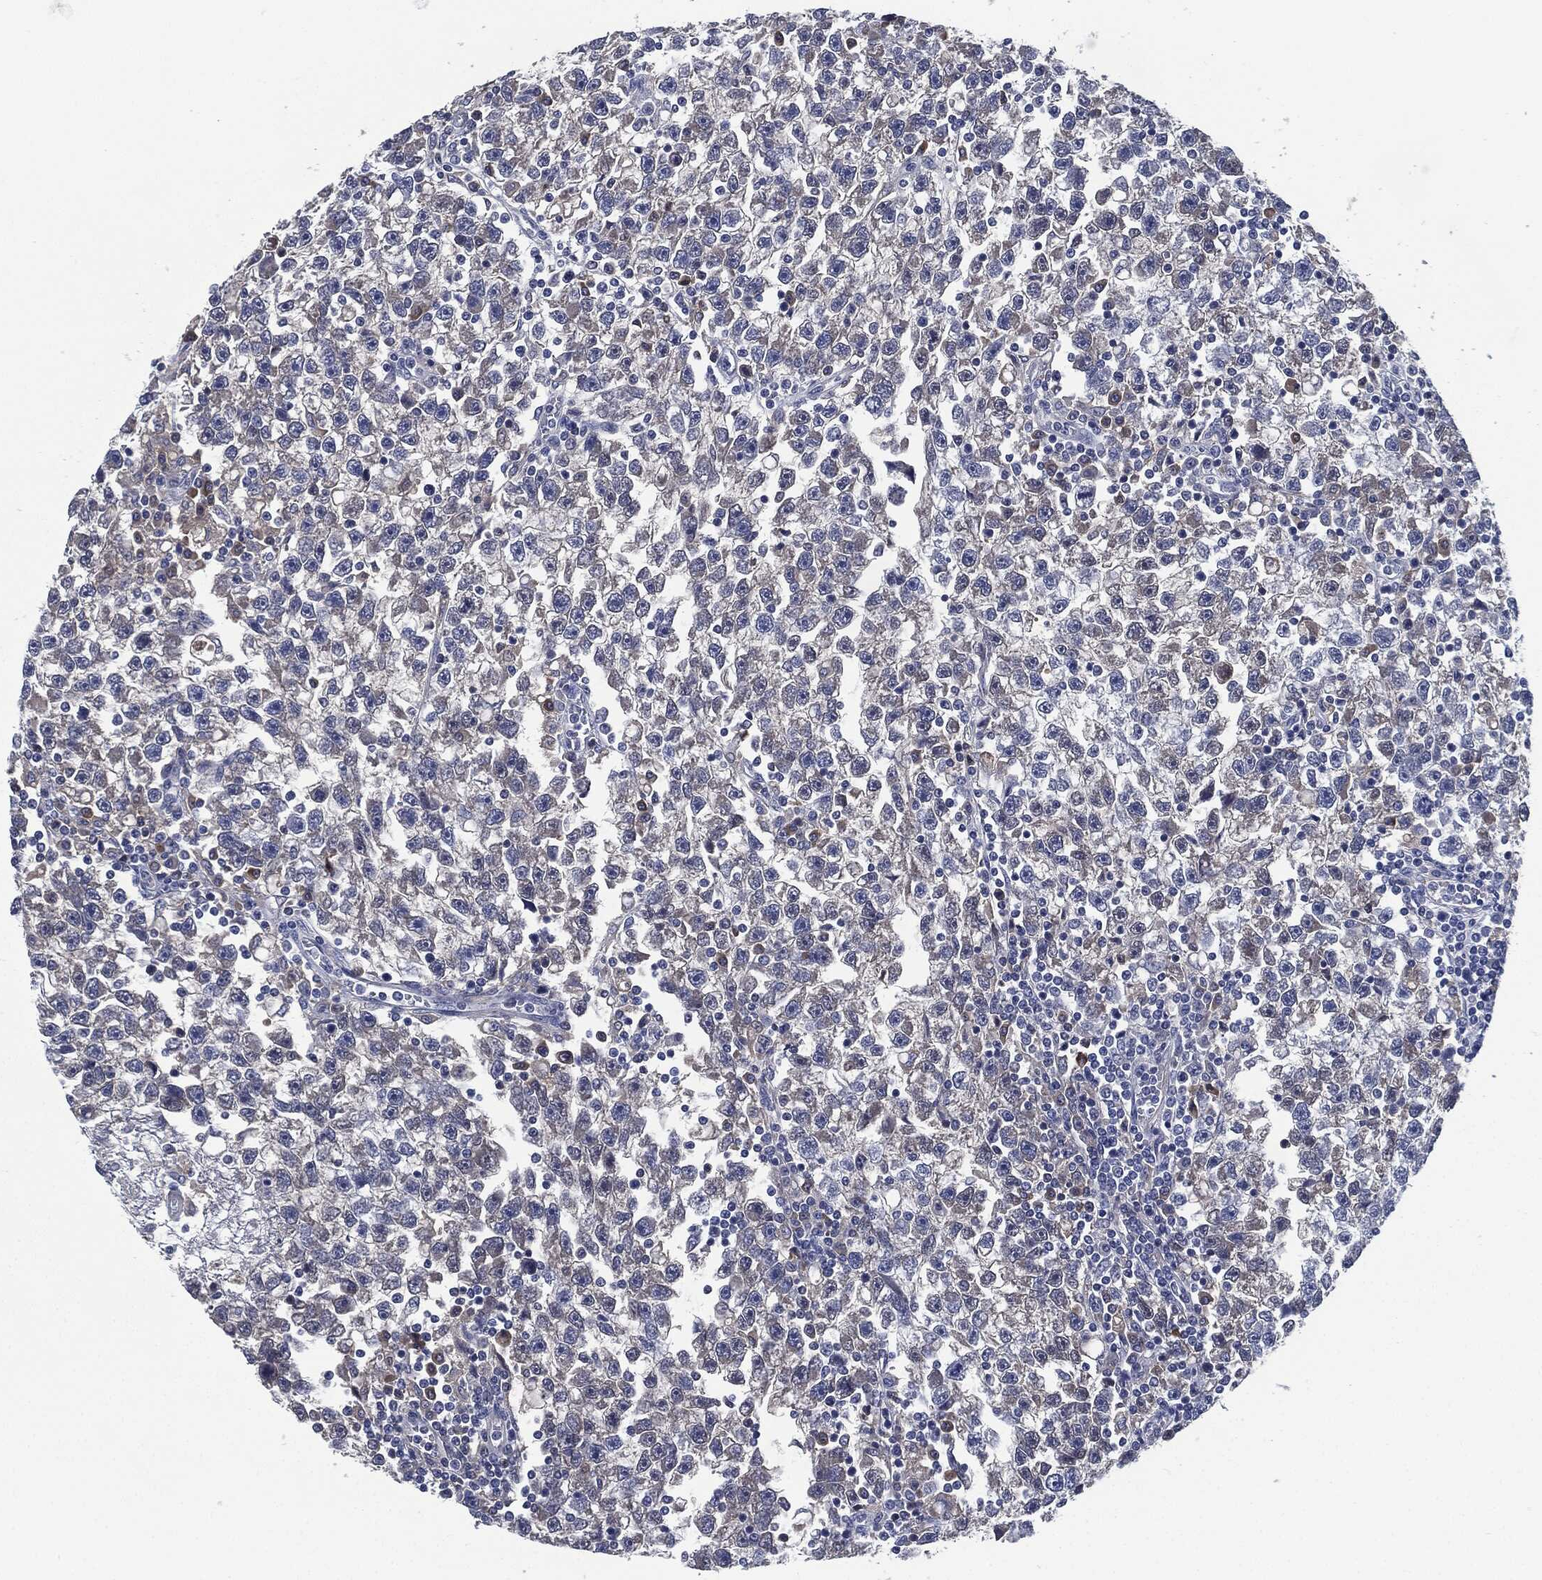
{"staining": {"intensity": "negative", "quantity": "none", "location": "none"}, "tissue": "testis cancer", "cell_type": "Tumor cells", "image_type": "cancer", "snomed": [{"axis": "morphology", "description": "Seminoma, NOS"}, {"axis": "topography", "description": "Testis"}], "caption": "IHC of human testis seminoma exhibits no staining in tumor cells.", "gene": "SIGLEC7", "patient": {"sex": "male", "age": 47}}